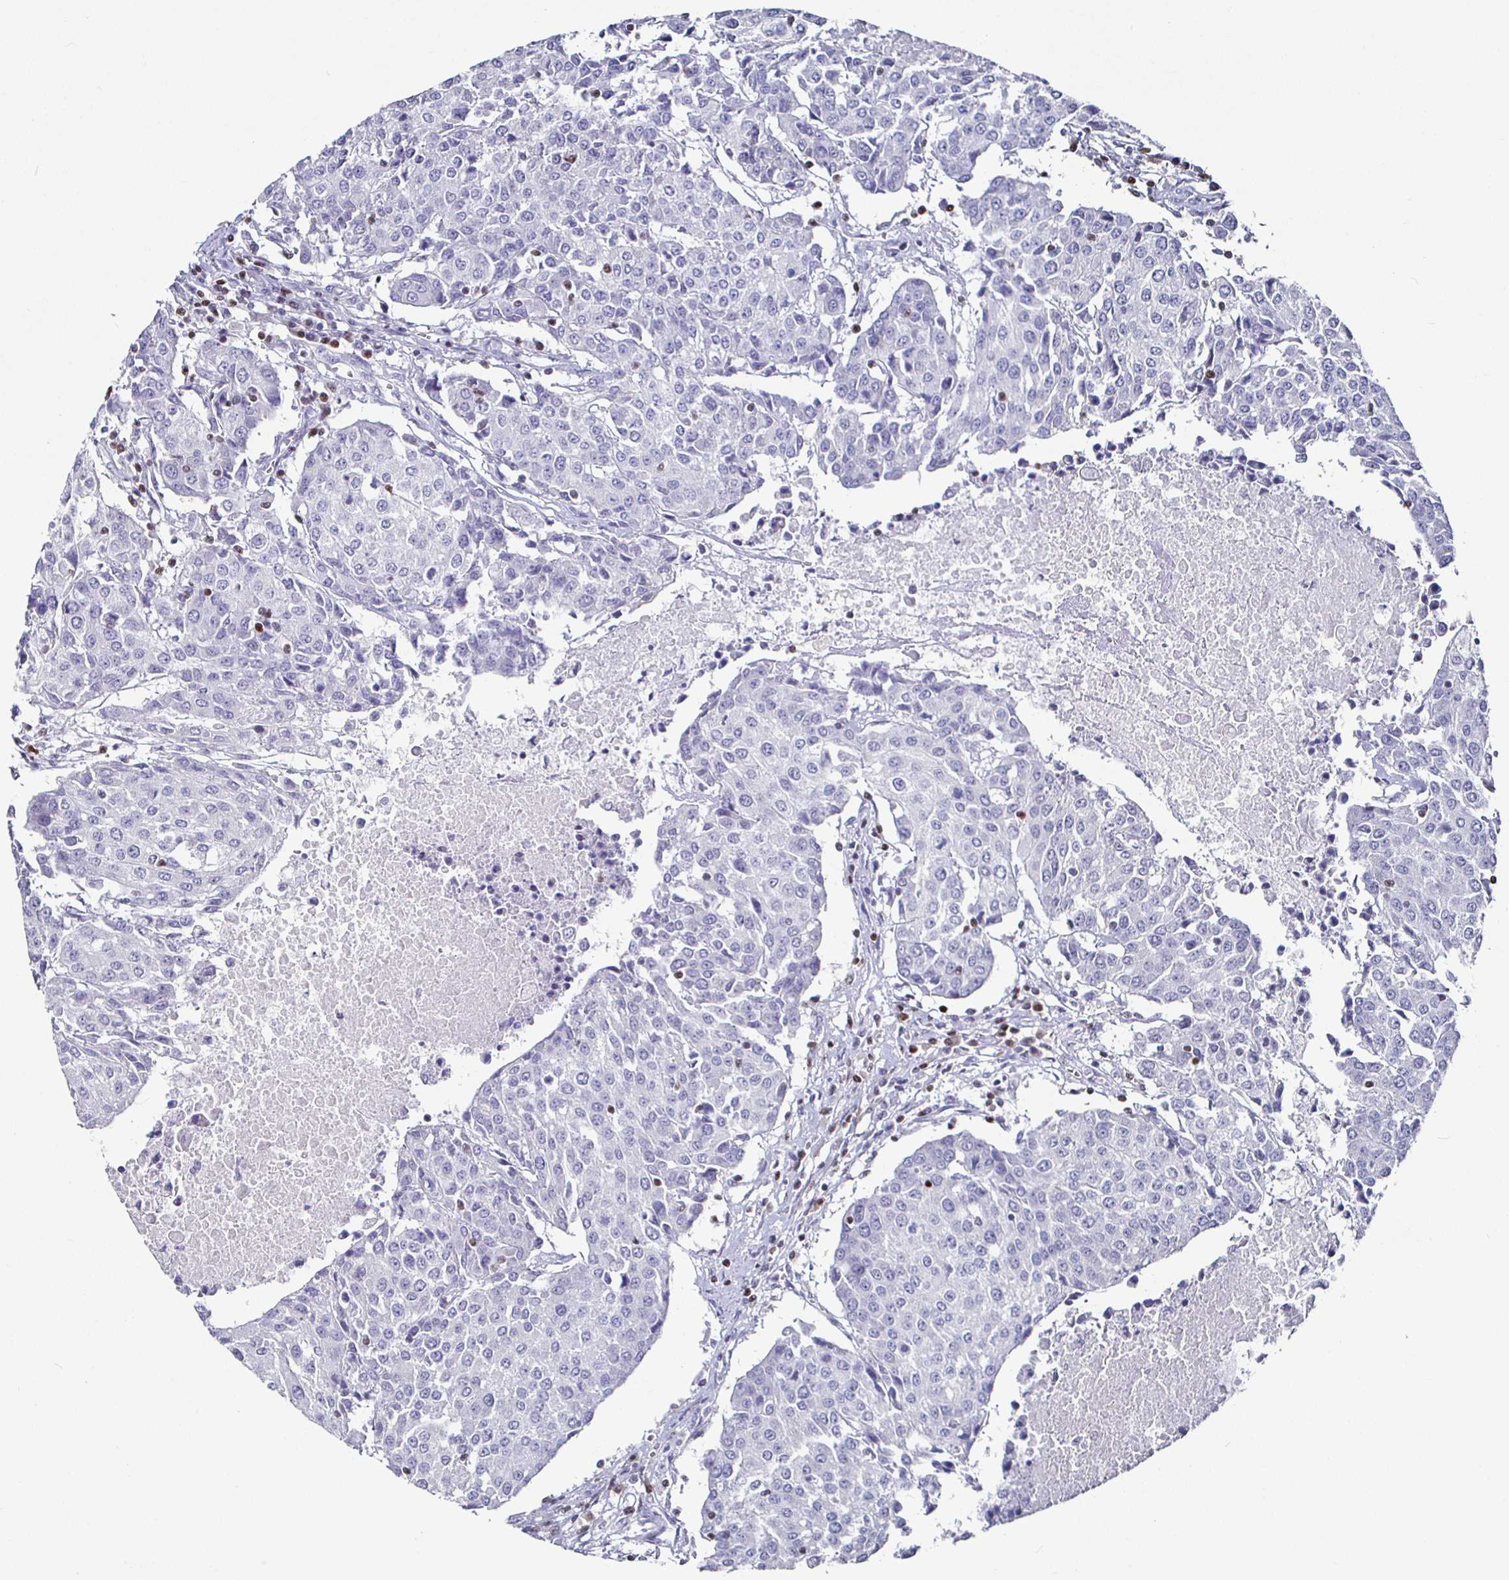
{"staining": {"intensity": "negative", "quantity": "none", "location": "none"}, "tissue": "urothelial cancer", "cell_type": "Tumor cells", "image_type": "cancer", "snomed": [{"axis": "morphology", "description": "Urothelial carcinoma, High grade"}, {"axis": "topography", "description": "Urinary bladder"}], "caption": "Protein analysis of urothelial cancer shows no significant staining in tumor cells.", "gene": "RUNX2", "patient": {"sex": "female", "age": 85}}